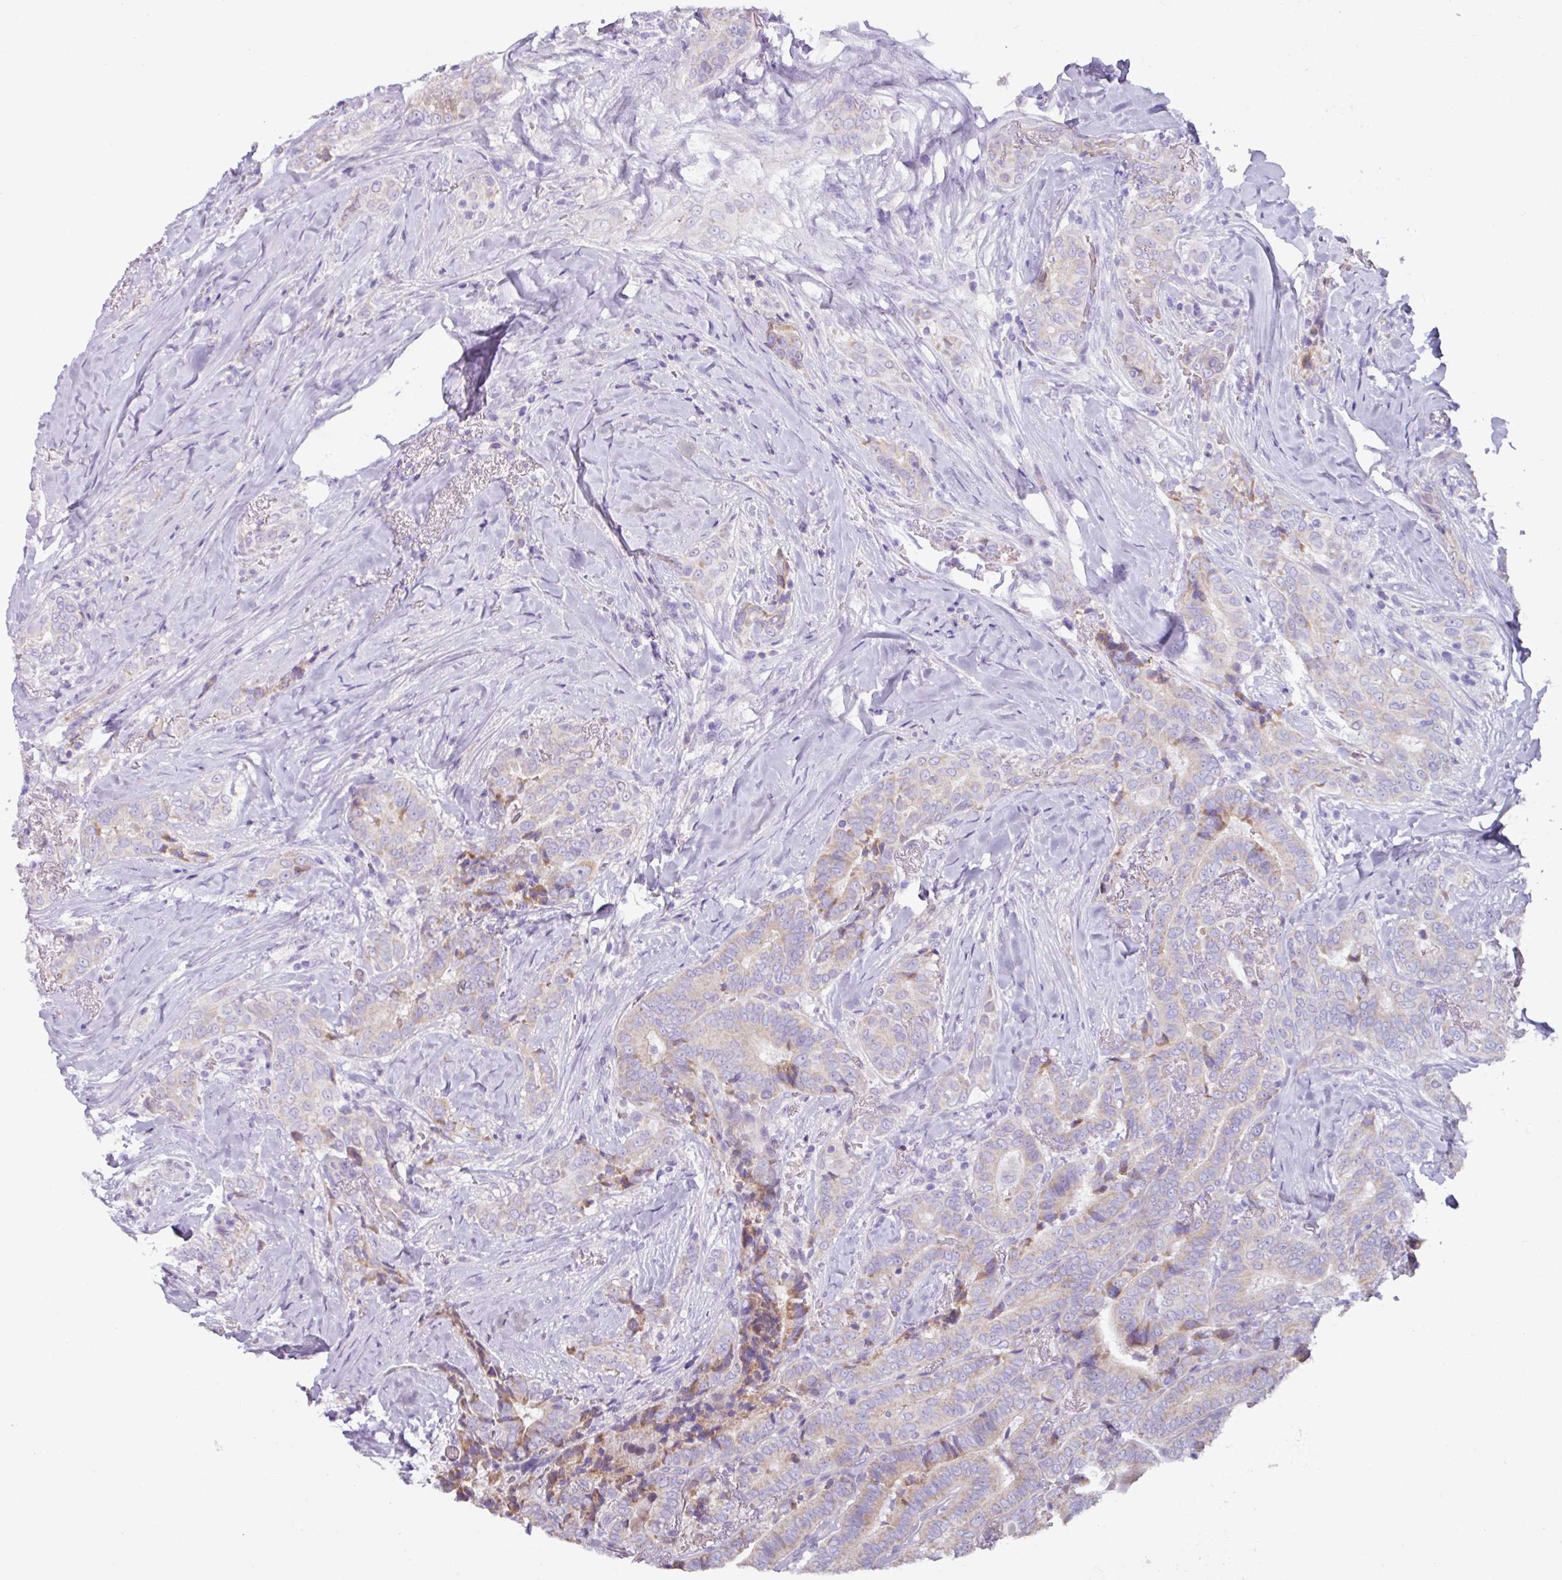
{"staining": {"intensity": "weak", "quantity": "<25%", "location": "cytoplasmic/membranous"}, "tissue": "thyroid cancer", "cell_type": "Tumor cells", "image_type": "cancer", "snomed": [{"axis": "morphology", "description": "Papillary adenocarcinoma, NOS"}, {"axis": "topography", "description": "Thyroid gland"}], "caption": "Immunohistochemistry image of neoplastic tissue: human thyroid papillary adenocarcinoma stained with DAB (3,3'-diaminobenzidine) exhibits no significant protein positivity in tumor cells.", "gene": "RGS16", "patient": {"sex": "male", "age": 61}}